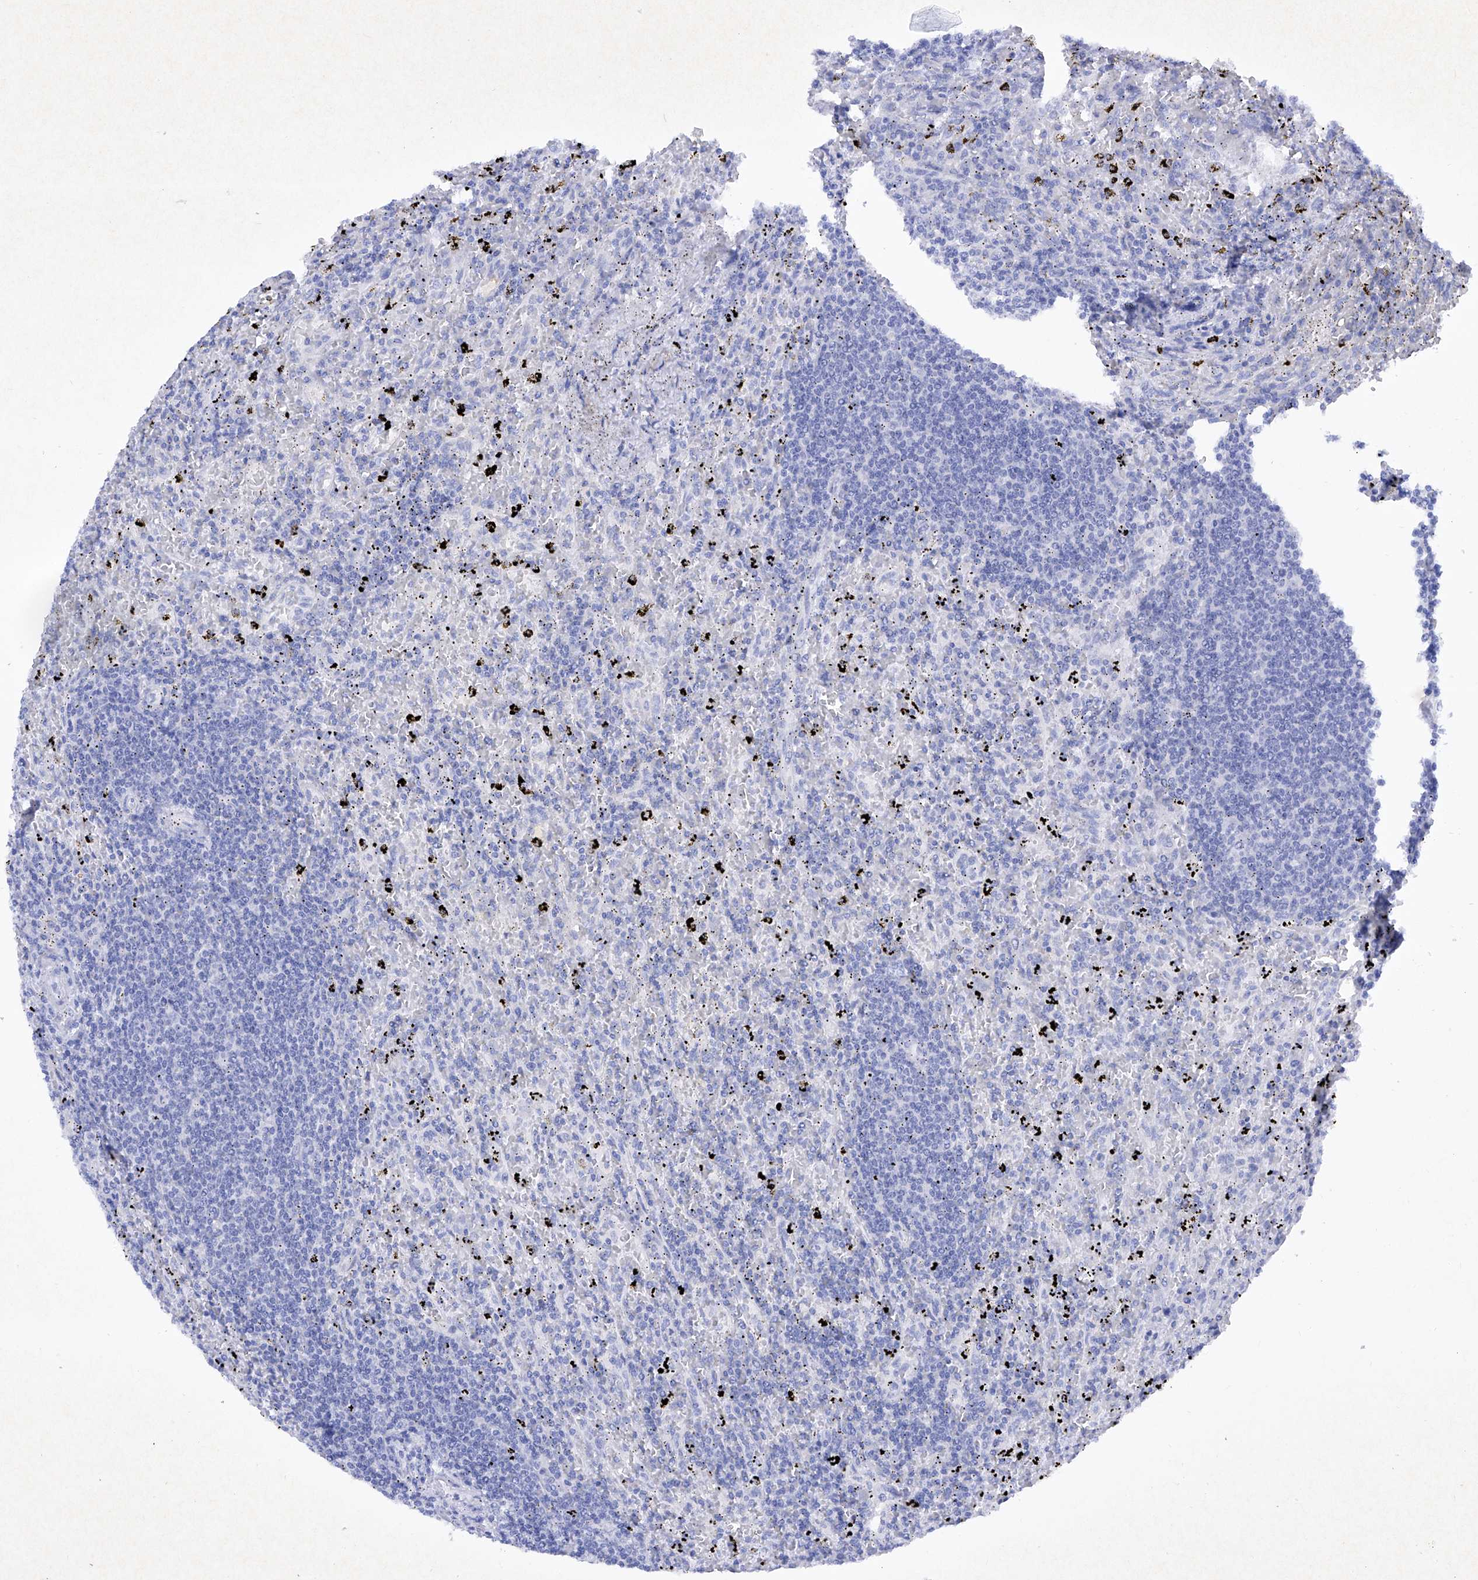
{"staining": {"intensity": "negative", "quantity": "none", "location": "none"}, "tissue": "lymphoma", "cell_type": "Tumor cells", "image_type": "cancer", "snomed": [{"axis": "morphology", "description": "Malignant lymphoma, non-Hodgkin's type, Low grade"}, {"axis": "topography", "description": "Spleen"}], "caption": "DAB immunohistochemical staining of lymphoma displays no significant expression in tumor cells.", "gene": "BARX2", "patient": {"sex": "male", "age": 76}}